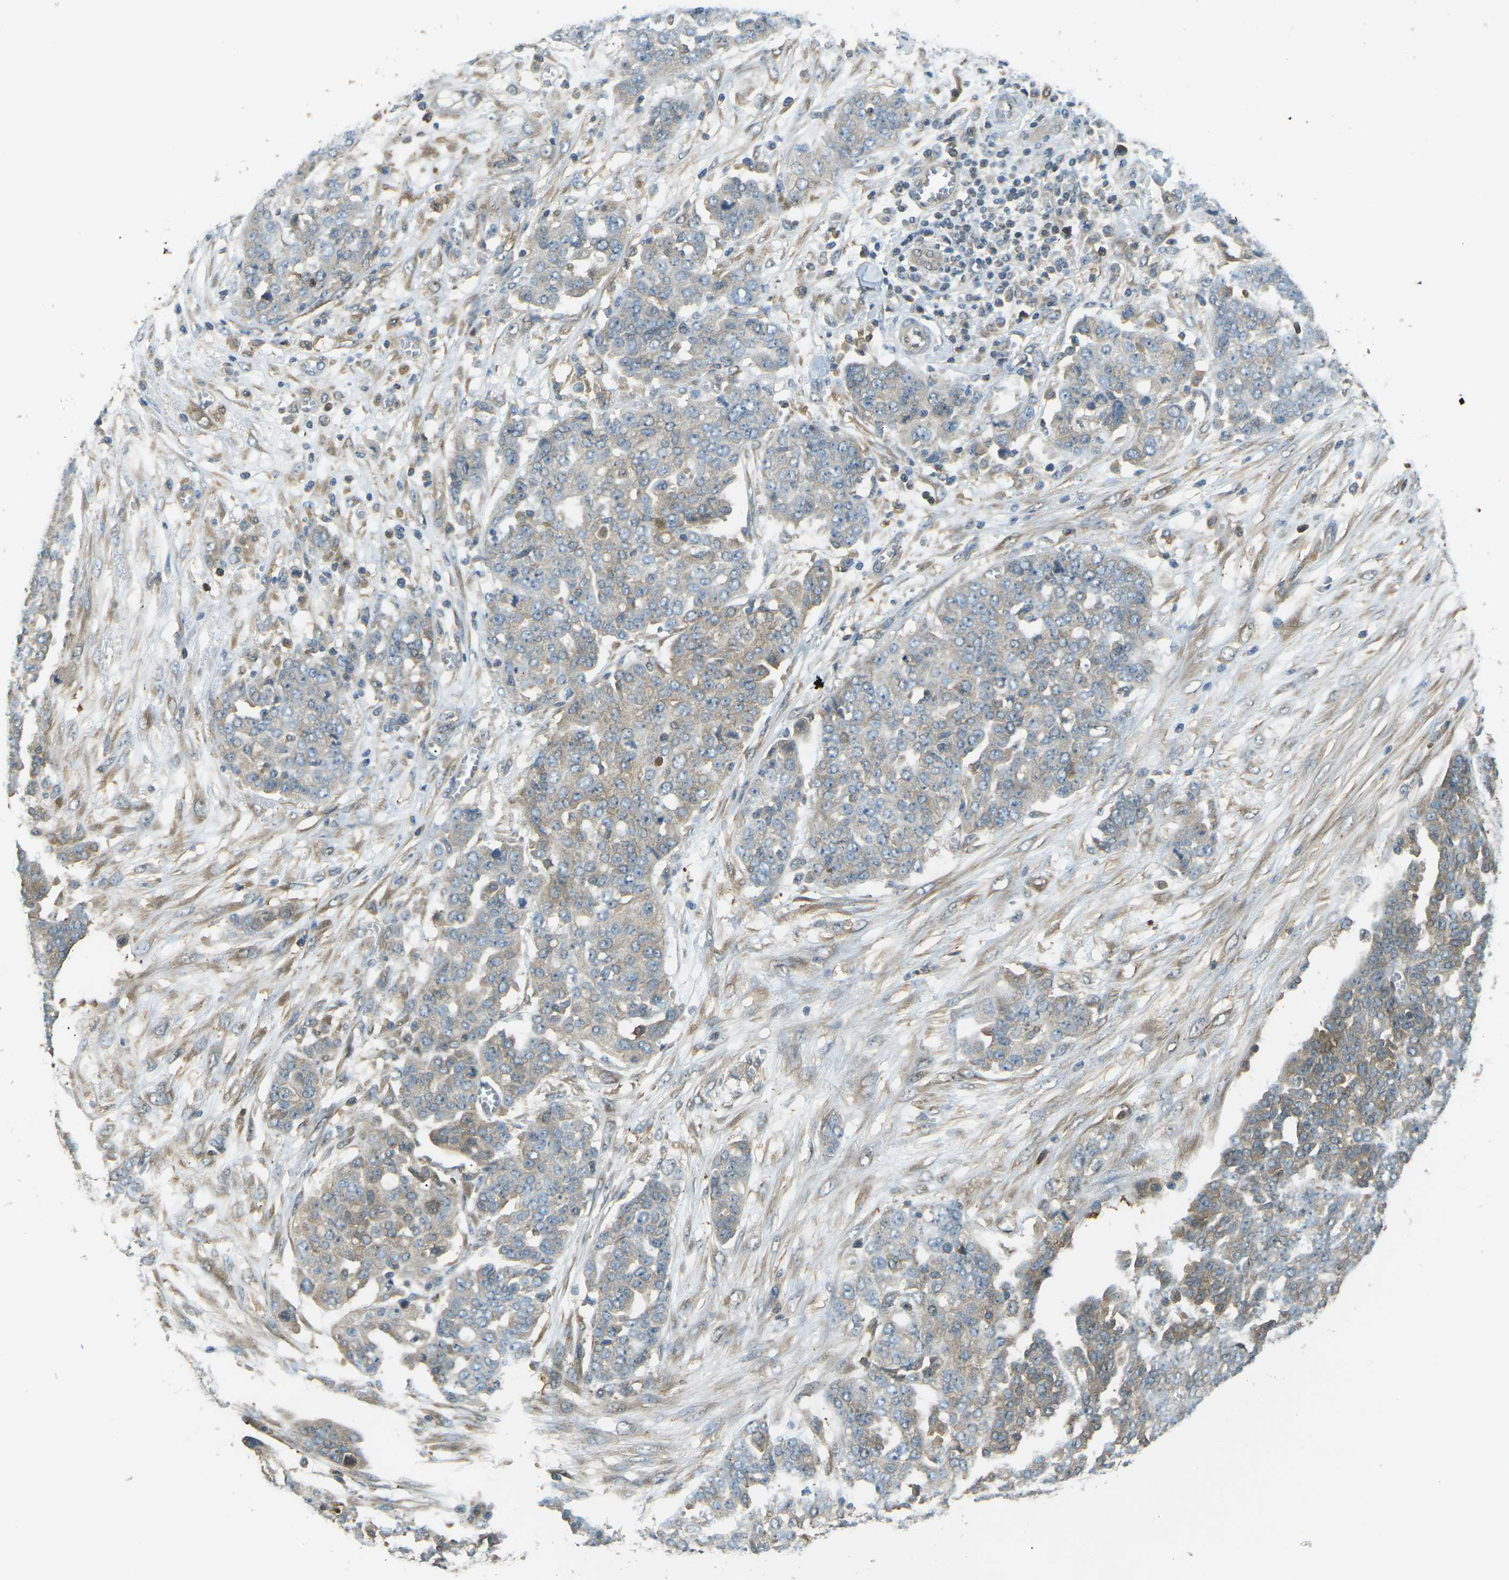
{"staining": {"intensity": "weak", "quantity": ">75%", "location": "cytoplasmic/membranous"}, "tissue": "ovarian cancer", "cell_type": "Tumor cells", "image_type": "cancer", "snomed": [{"axis": "morphology", "description": "Cystadenocarcinoma, serous, NOS"}, {"axis": "topography", "description": "Soft tissue"}, {"axis": "topography", "description": "Ovary"}], "caption": "Brown immunohistochemical staining in human ovarian cancer (serous cystadenocarcinoma) demonstrates weak cytoplasmic/membranous positivity in approximately >75% of tumor cells. Nuclei are stained in blue.", "gene": "PIEZO2", "patient": {"sex": "female", "age": 57}}